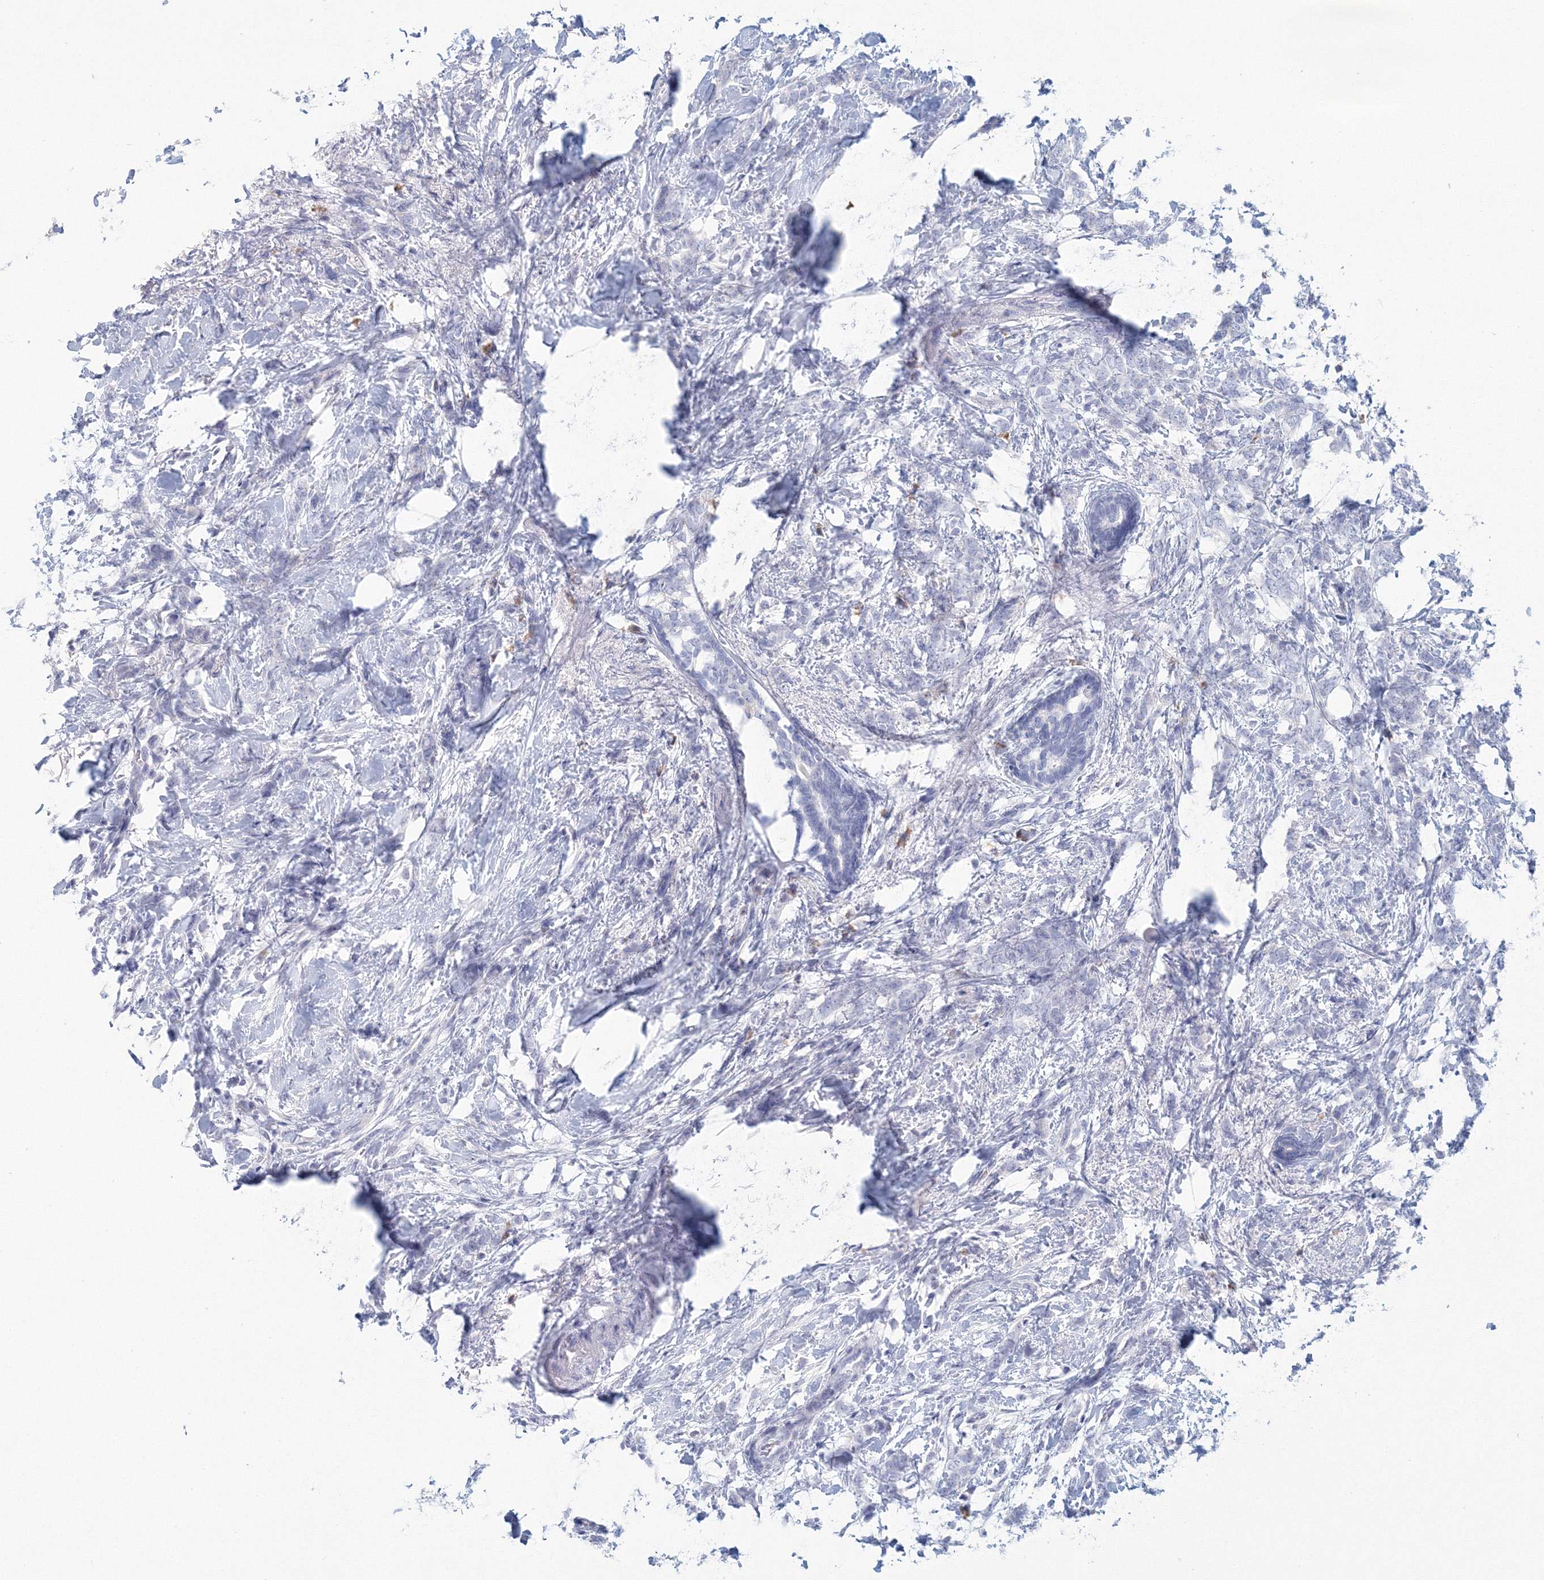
{"staining": {"intensity": "negative", "quantity": "none", "location": "none"}, "tissue": "breast cancer", "cell_type": "Tumor cells", "image_type": "cancer", "snomed": [{"axis": "morphology", "description": "Lobular carcinoma, in situ"}, {"axis": "morphology", "description": "Lobular carcinoma"}, {"axis": "topography", "description": "Breast"}], "caption": "Breast cancer was stained to show a protein in brown. There is no significant staining in tumor cells.", "gene": "VSIG1", "patient": {"sex": "female", "age": 41}}